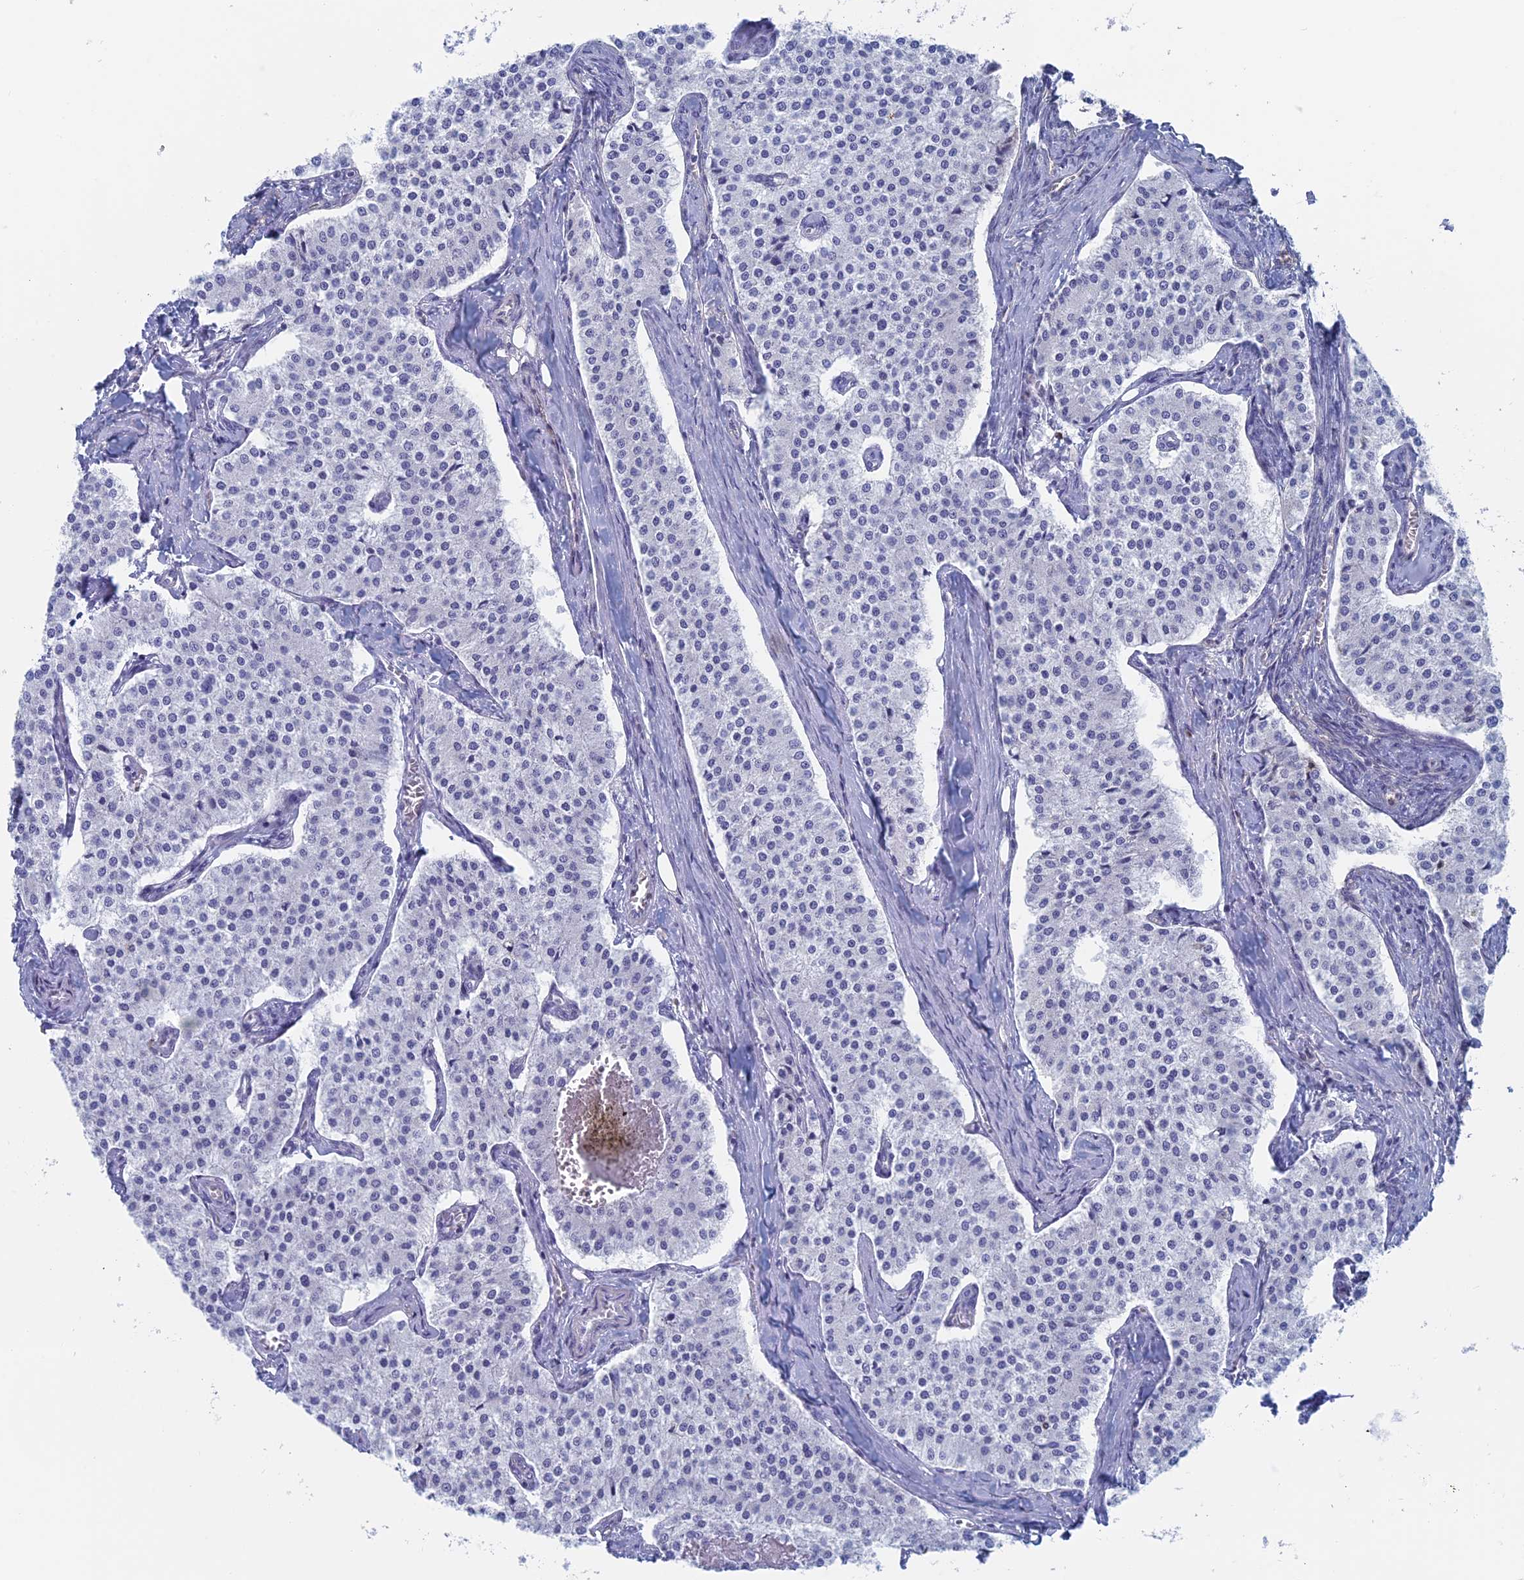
{"staining": {"intensity": "negative", "quantity": "none", "location": "none"}, "tissue": "carcinoid", "cell_type": "Tumor cells", "image_type": "cancer", "snomed": [{"axis": "morphology", "description": "Carcinoid, malignant, NOS"}, {"axis": "topography", "description": "Colon"}], "caption": "Immunohistochemistry photomicrograph of neoplastic tissue: carcinoid stained with DAB exhibits no significant protein expression in tumor cells.", "gene": "ALMS1", "patient": {"sex": "female", "age": 52}}